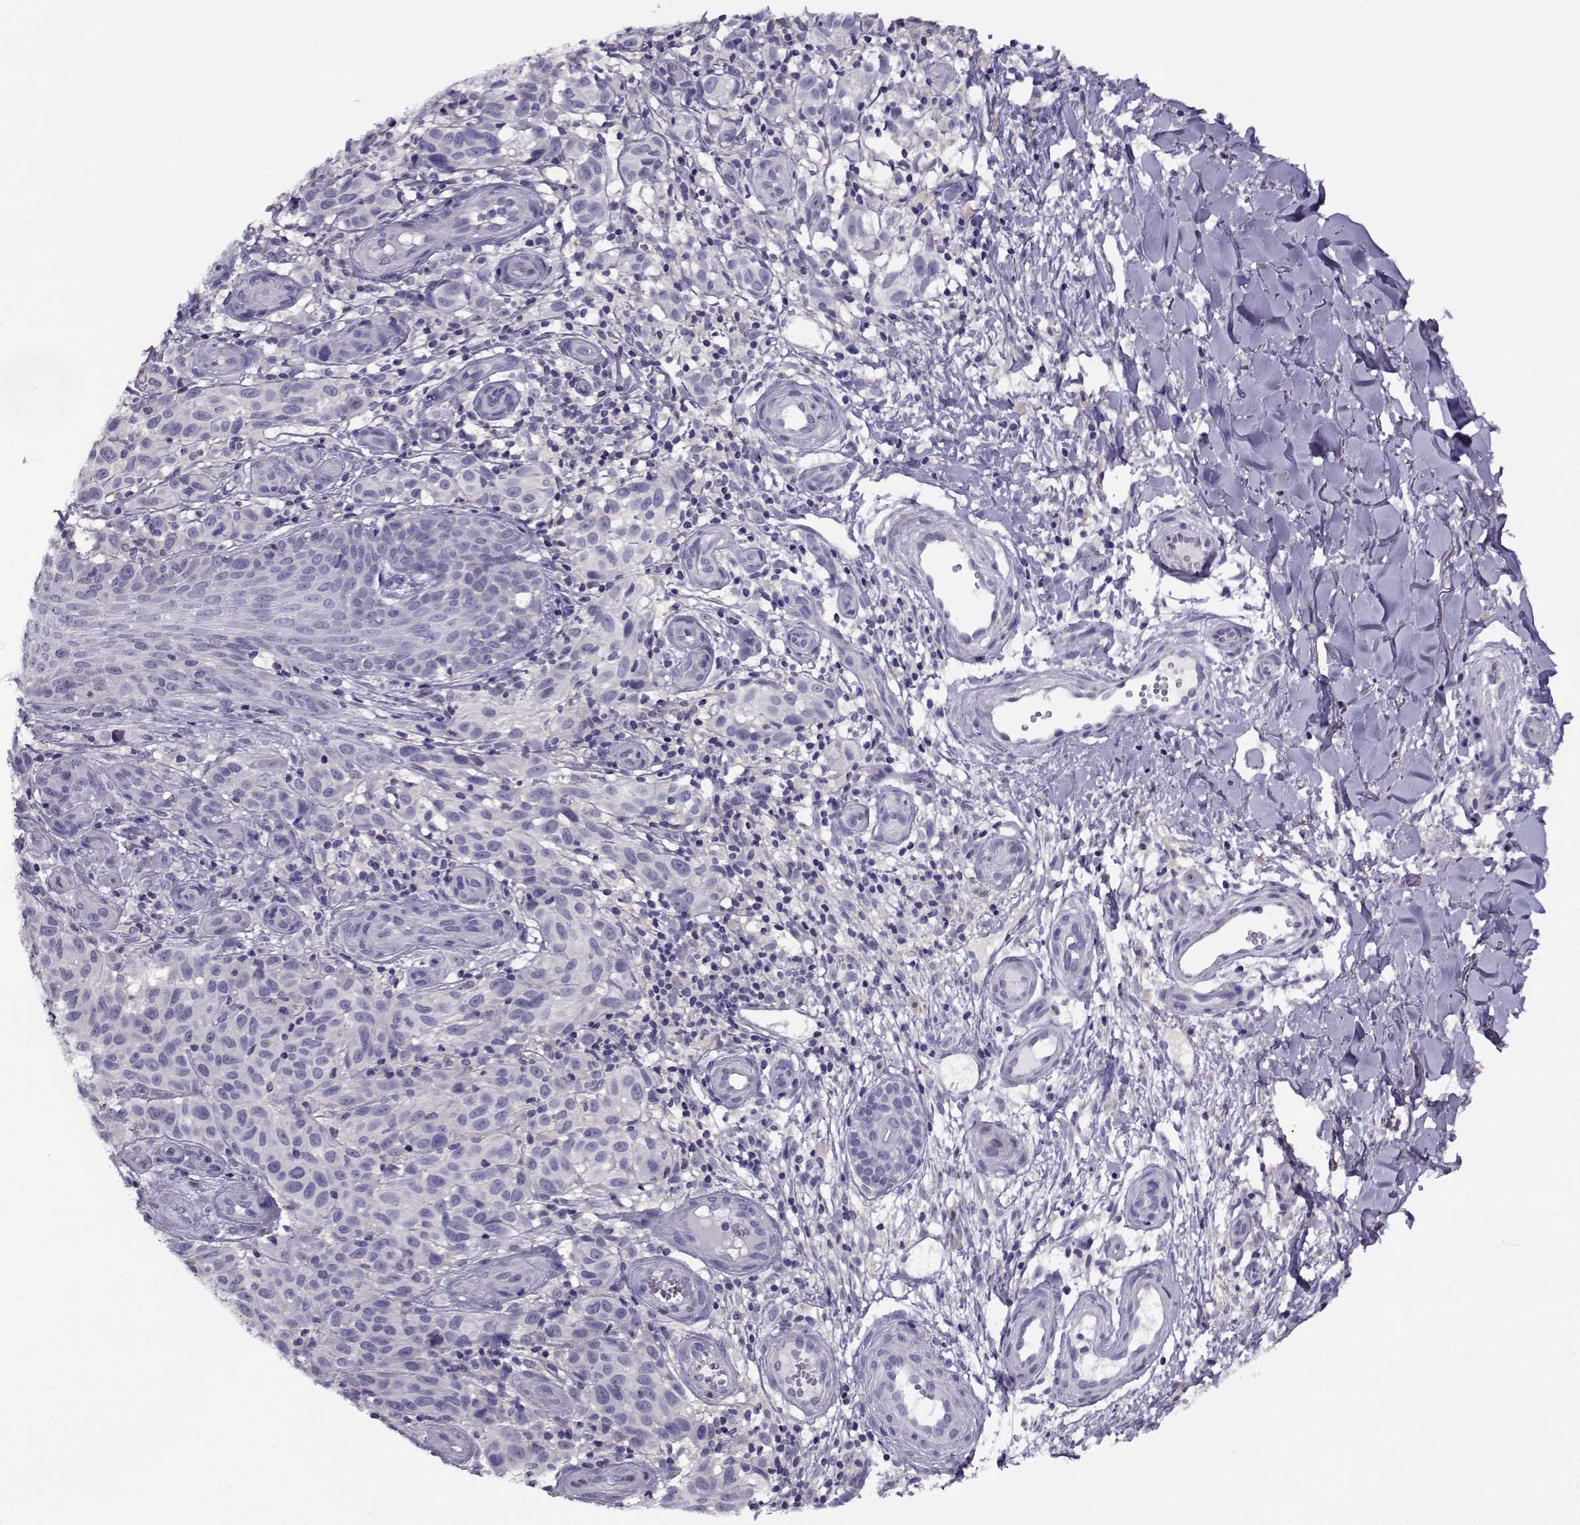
{"staining": {"intensity": "negative", "quantity": "none", "location": "none"}, "tissue": "melanoma", "cell_type": "Tumor cells", "image_type": "cancer", "snomed": [{"axis": "morphology", "description": "Malignant melanoma, NOS"}, {"axis": "topography", "description": "Skin"}], "caption": "High power microscopy micrograph of an immunohistochemistry (IHC) histopathology image of melanoma, revealing no significant positivity in tumor cells. Brightfield microscopy of IHC stained with DAB (brown) and hematoxylin (blue), captured at high magnification.", "gene": "FEZF1", "patient": {"sex": "female", "age": 53}}